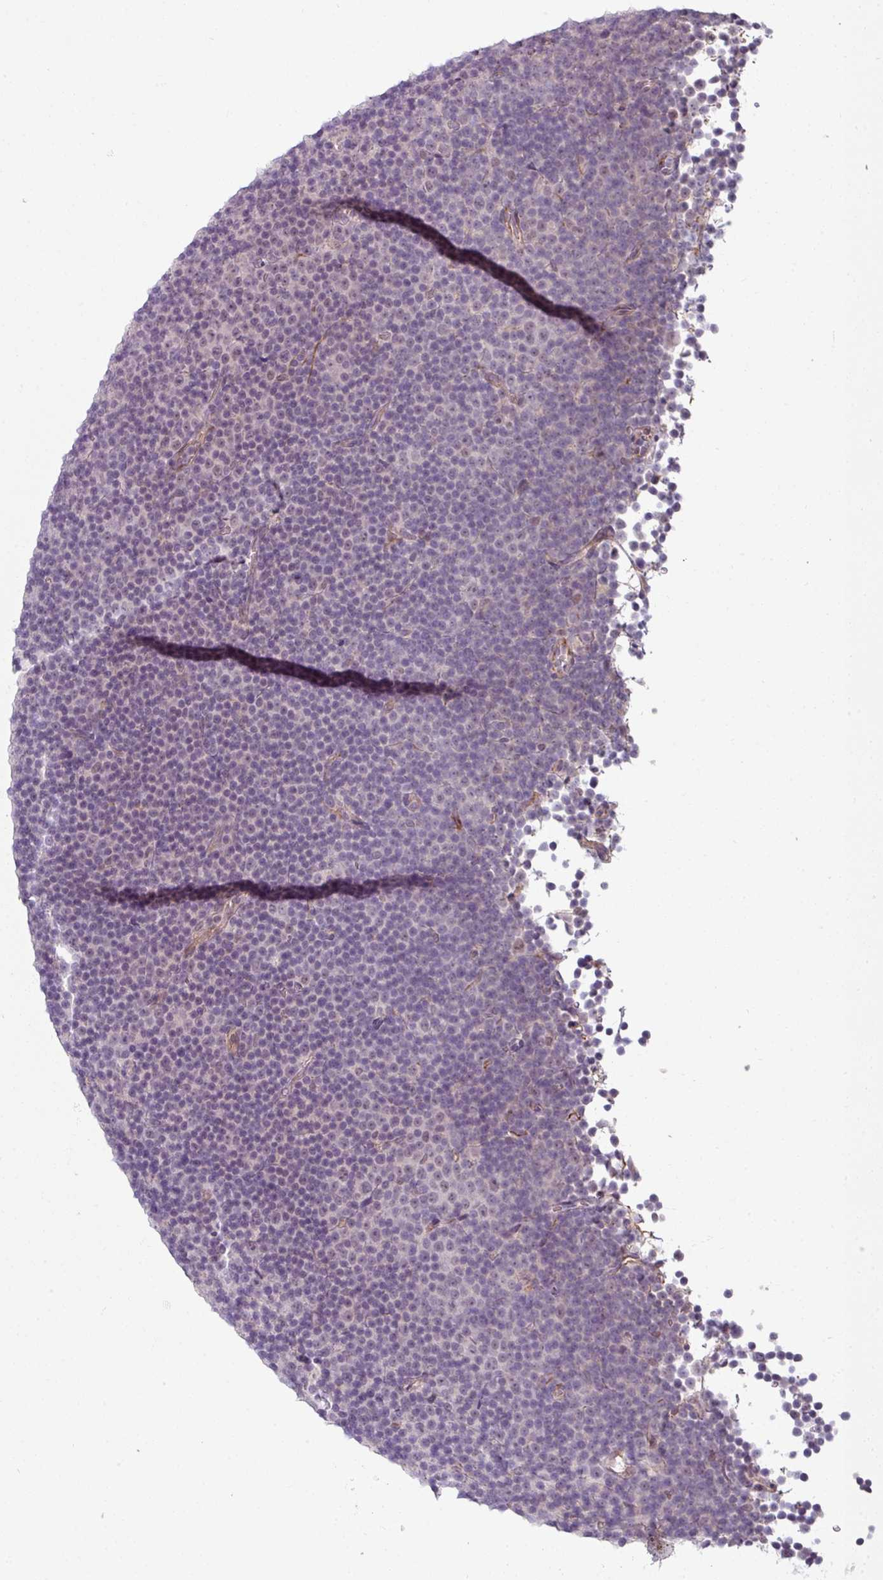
{"staining": {"intensity": "weak", "quantity": "<25%", "location": "nuclear"}, "tissue": "lymphoma", "cell_type": "Tumor cells", "image_type": "cancer", "snomed": [{"axis": "morphology", "description": "Malignant lymphoma, non-Hodgkin's type, Low grade"}, {"axis": "topography", "description": "Lymph node"}], "caption": "Immunohistochemistry (IHC) micrograph of neoplastic tissue: human malignant lymphoma, non-Hodgkin's type (low-grade) stained with DAB (3,3'-diaminobenzidine) displays no significant protein expression in tumor cells.", "gene": "UVSSA", "patient": {"sex": "female", "age": 67}}